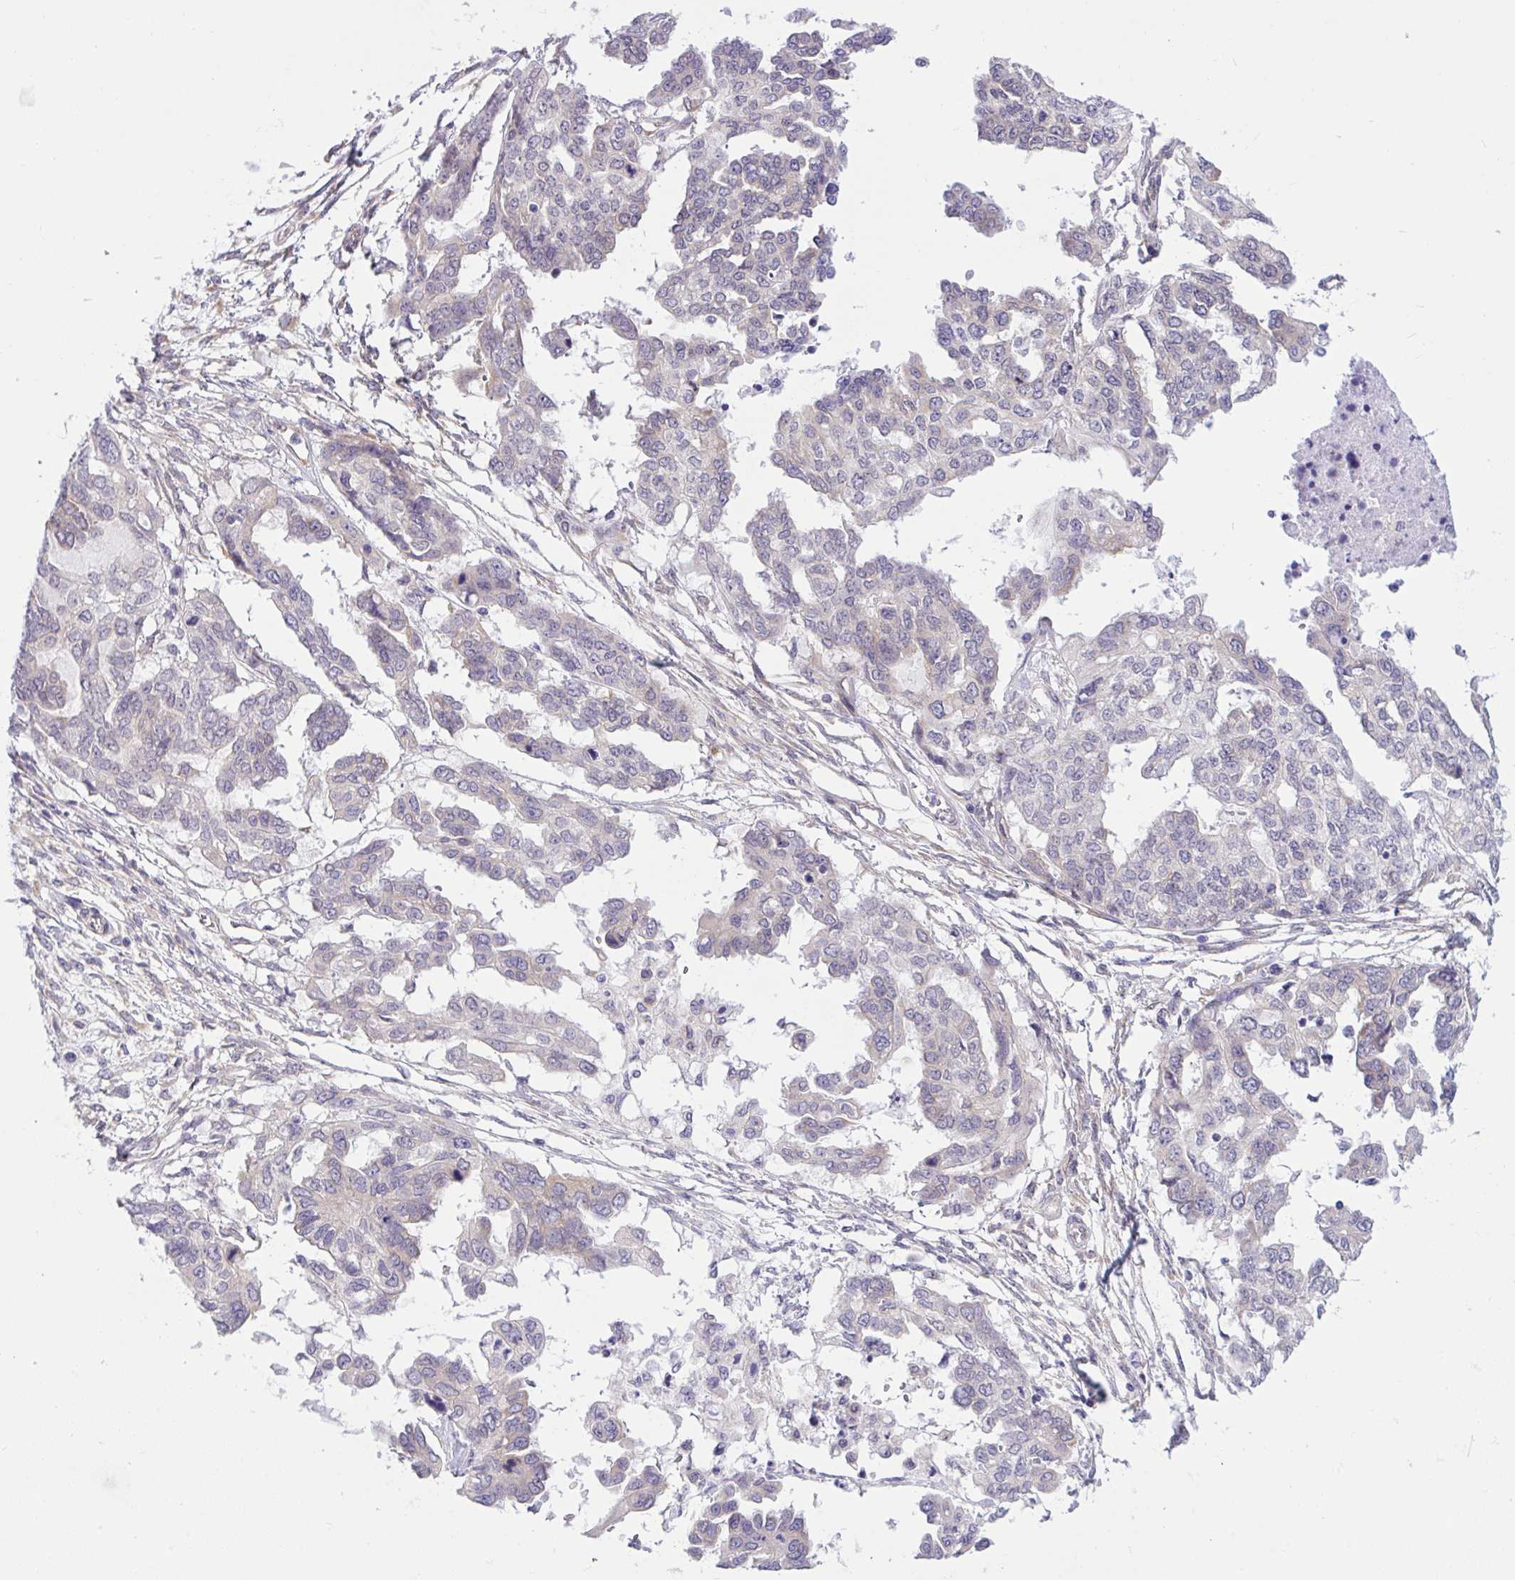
{"staining": {"intensity": "negative", "quantity": "none", "location": "none"}, "tissue": "ovarian cancer", "cell_type": "Tumor cells", "image_type": "cancer", "snomed": [{"axis": "morphology", "description": "Cystadenocarcinoma, serous, NOS"}, {"axis": "topography", "description": "Ovary"}], "caption": "This image is of ovarian cancer stained with immunohistochemistry to label a protein in brown with the nuclei are counter-stained blue. There is no staining in tumor cells.", "gene": "CAMLG", "patient": {"sex": "female", "age": 53}}